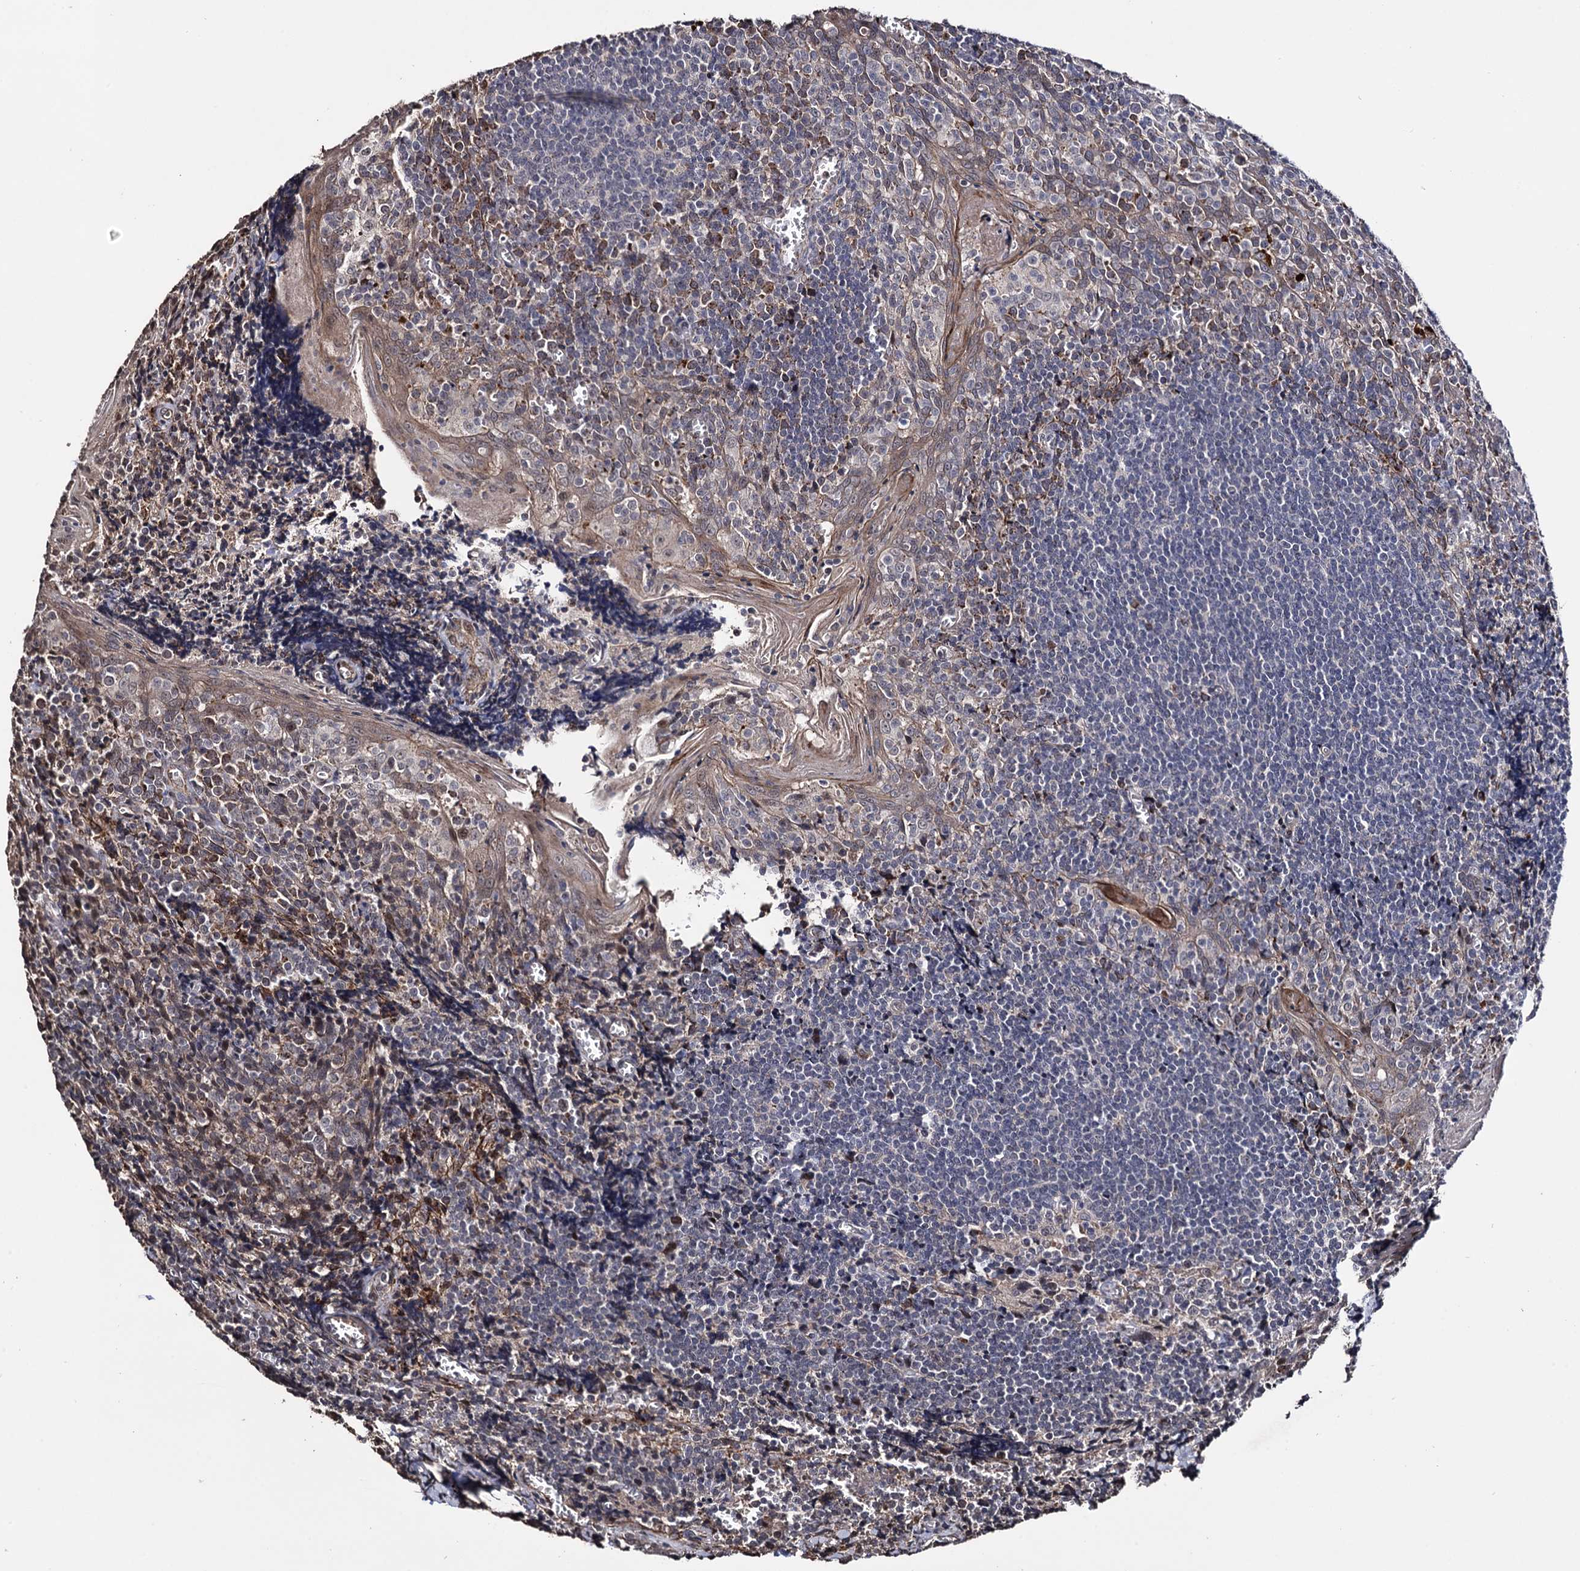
{"staining": {"intensity": "negative", "quantity": "none", "location": "none"}, "tissue": "tonsil", "cell_type": "Germinal center cells", "image_type": "normal", "snomed": [{"axis": "morphology", "description": "Normal tissue, NOS"}, {"axis": "topography", "description": "Tonsil"}], "caption": "DAB (3,3'-diaminobenzidine) immunohistochemical staining of benign tonsil demonstrates no significant staining in germinal center cells. (DAB immunohistochemistry, high magnification).", "gene": "MICAL2", "patient": {"sex": "male", "age": 27}}